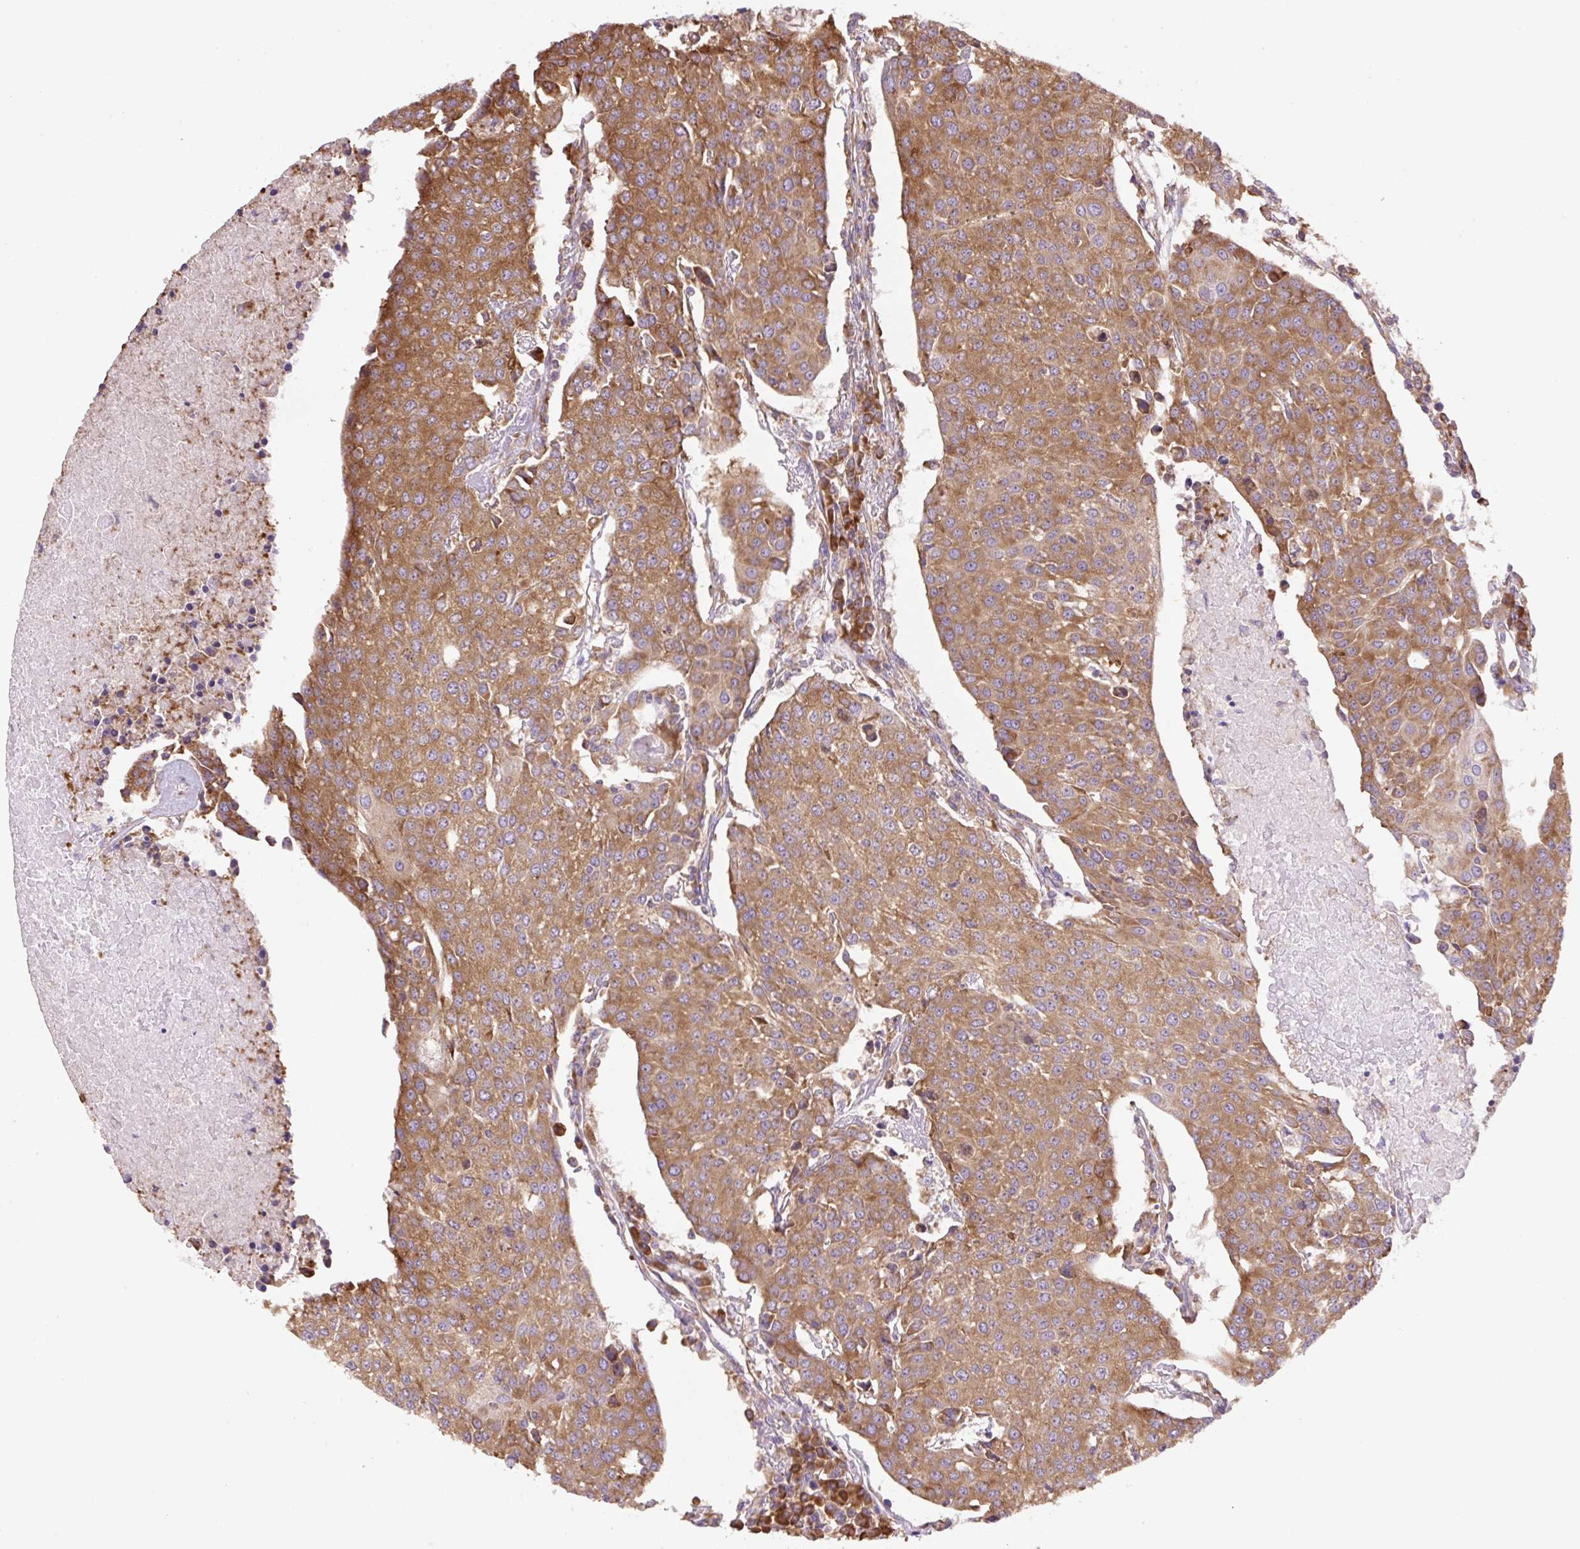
{"staining": {"intensity": "moderate", "quantity": ">75%", "location": "cytoplasmic/membranous"}, "tissue": "urothelial cancer", "cell_type": "Tumor cells", "image_type": "cancer", "snomed": [{"axis": "morphology", "description": "Urothelial carcinoma, High grade"}, {"axis": "topography", "description": "Urinary bladder"}], "caption": "The micrograph demonstrates staining of urothelial cancer, revealing moderate cytoplasmic/membranous protein positivity (brown color) within tumor cells. (DAB (3,3'-diaminobenzidine) IHC with brightfield microscopy, high magnification).", "gene": "RPS23", "patient": {"sex": "female", "age": 85}}